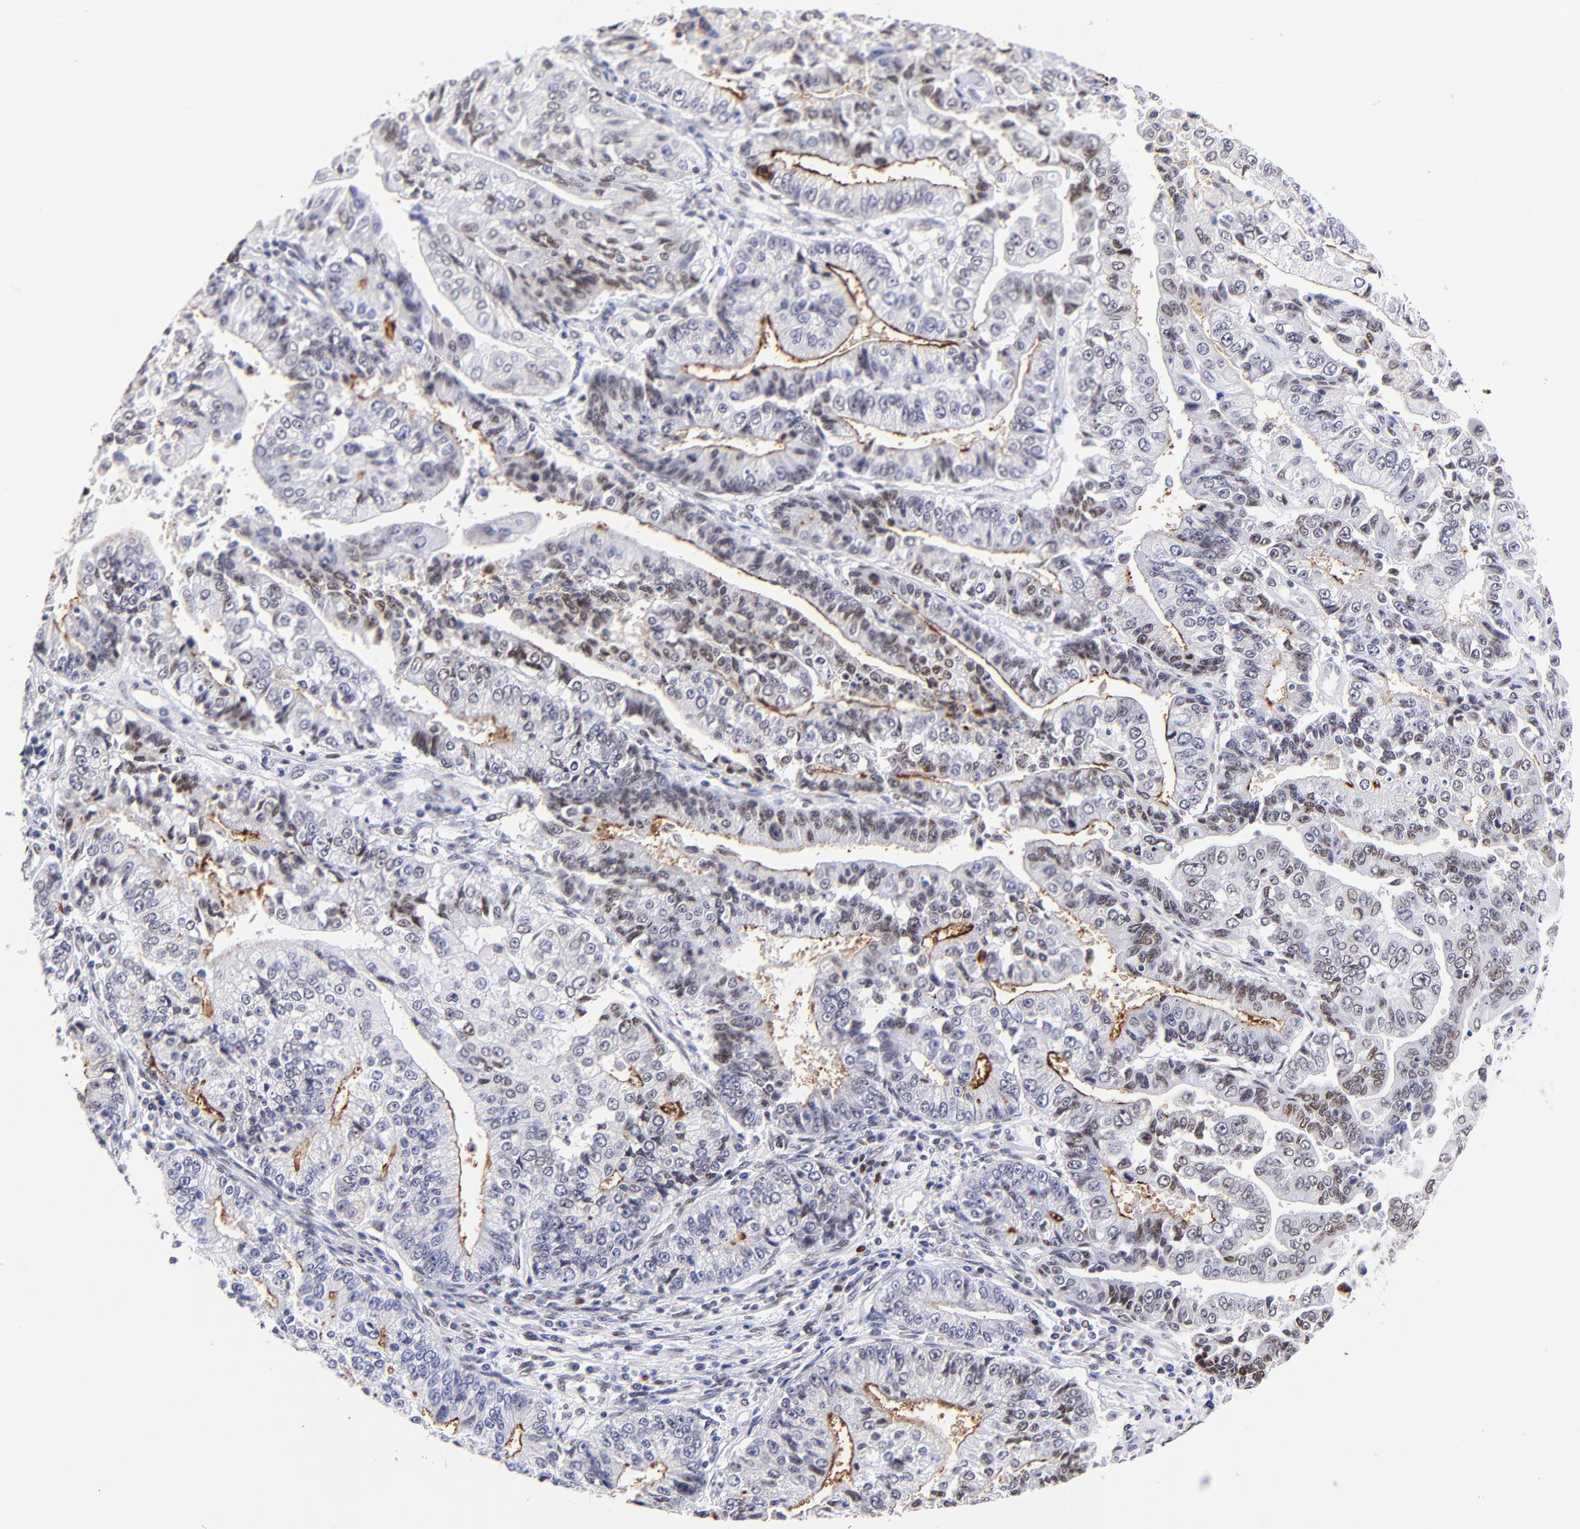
{"staining": {"intensity": "weak", "quantity": "25%-75%", "location": "nuclear"}, "tissue": "endometrial cancer", "cell_type": "Tumor cells", "image_type": "cancer", "snomed": [{"axis": "morphology", "description": "Adenocarcinoma, NOS"}, {"axis": "topography", "description": "Endometrium"}], "caption": "Protein staining of adenocarcinoma (endometrial) tissue shows weak nuclear expression in approximately 25%-75% of tumor cells.", "gene": "MIDEAS", "patient": {"sex": "female", "age": 75}}